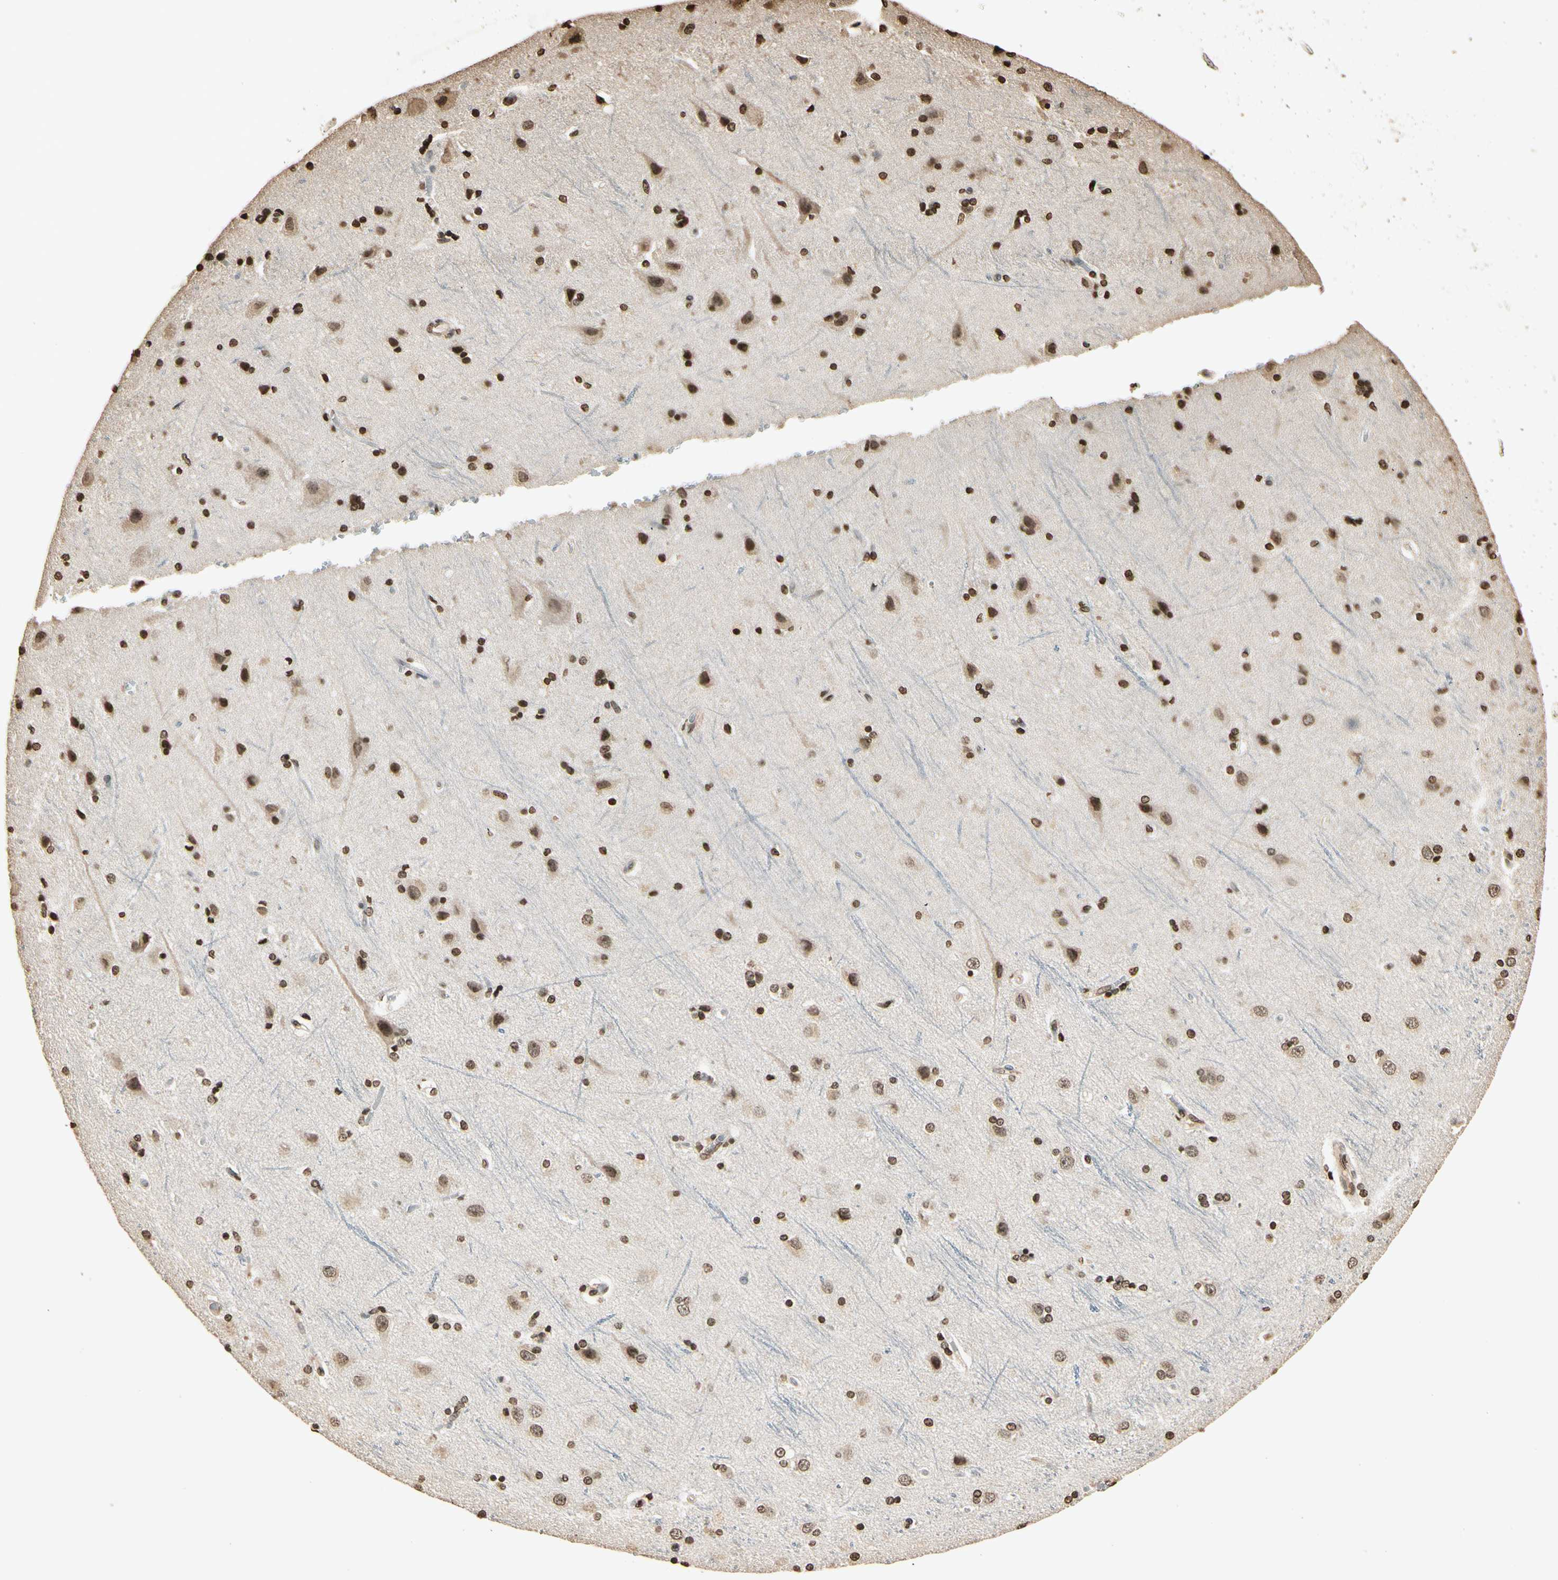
{"staining": {"intensity": "moderate", "quantity": ">75%", "location": "nuclear"}, "tissue": "cerebral cortex", "cell_type": "Endothelial cells", "image_type": "normal", "snomed": [{"axis": "morphology", "description": "Normal tissue, NOS"}, {"axis": "topography", "description": "Cerebral cortex"}], "caption": "Immunohistochemistry (IHC) of unremarkable cerebral cortex shows medium levels of moderate nuclear expression in approximately >75% of endothelial cells.", "gene": "TOP1", "patient": {"sex": "female", "age": 54}}